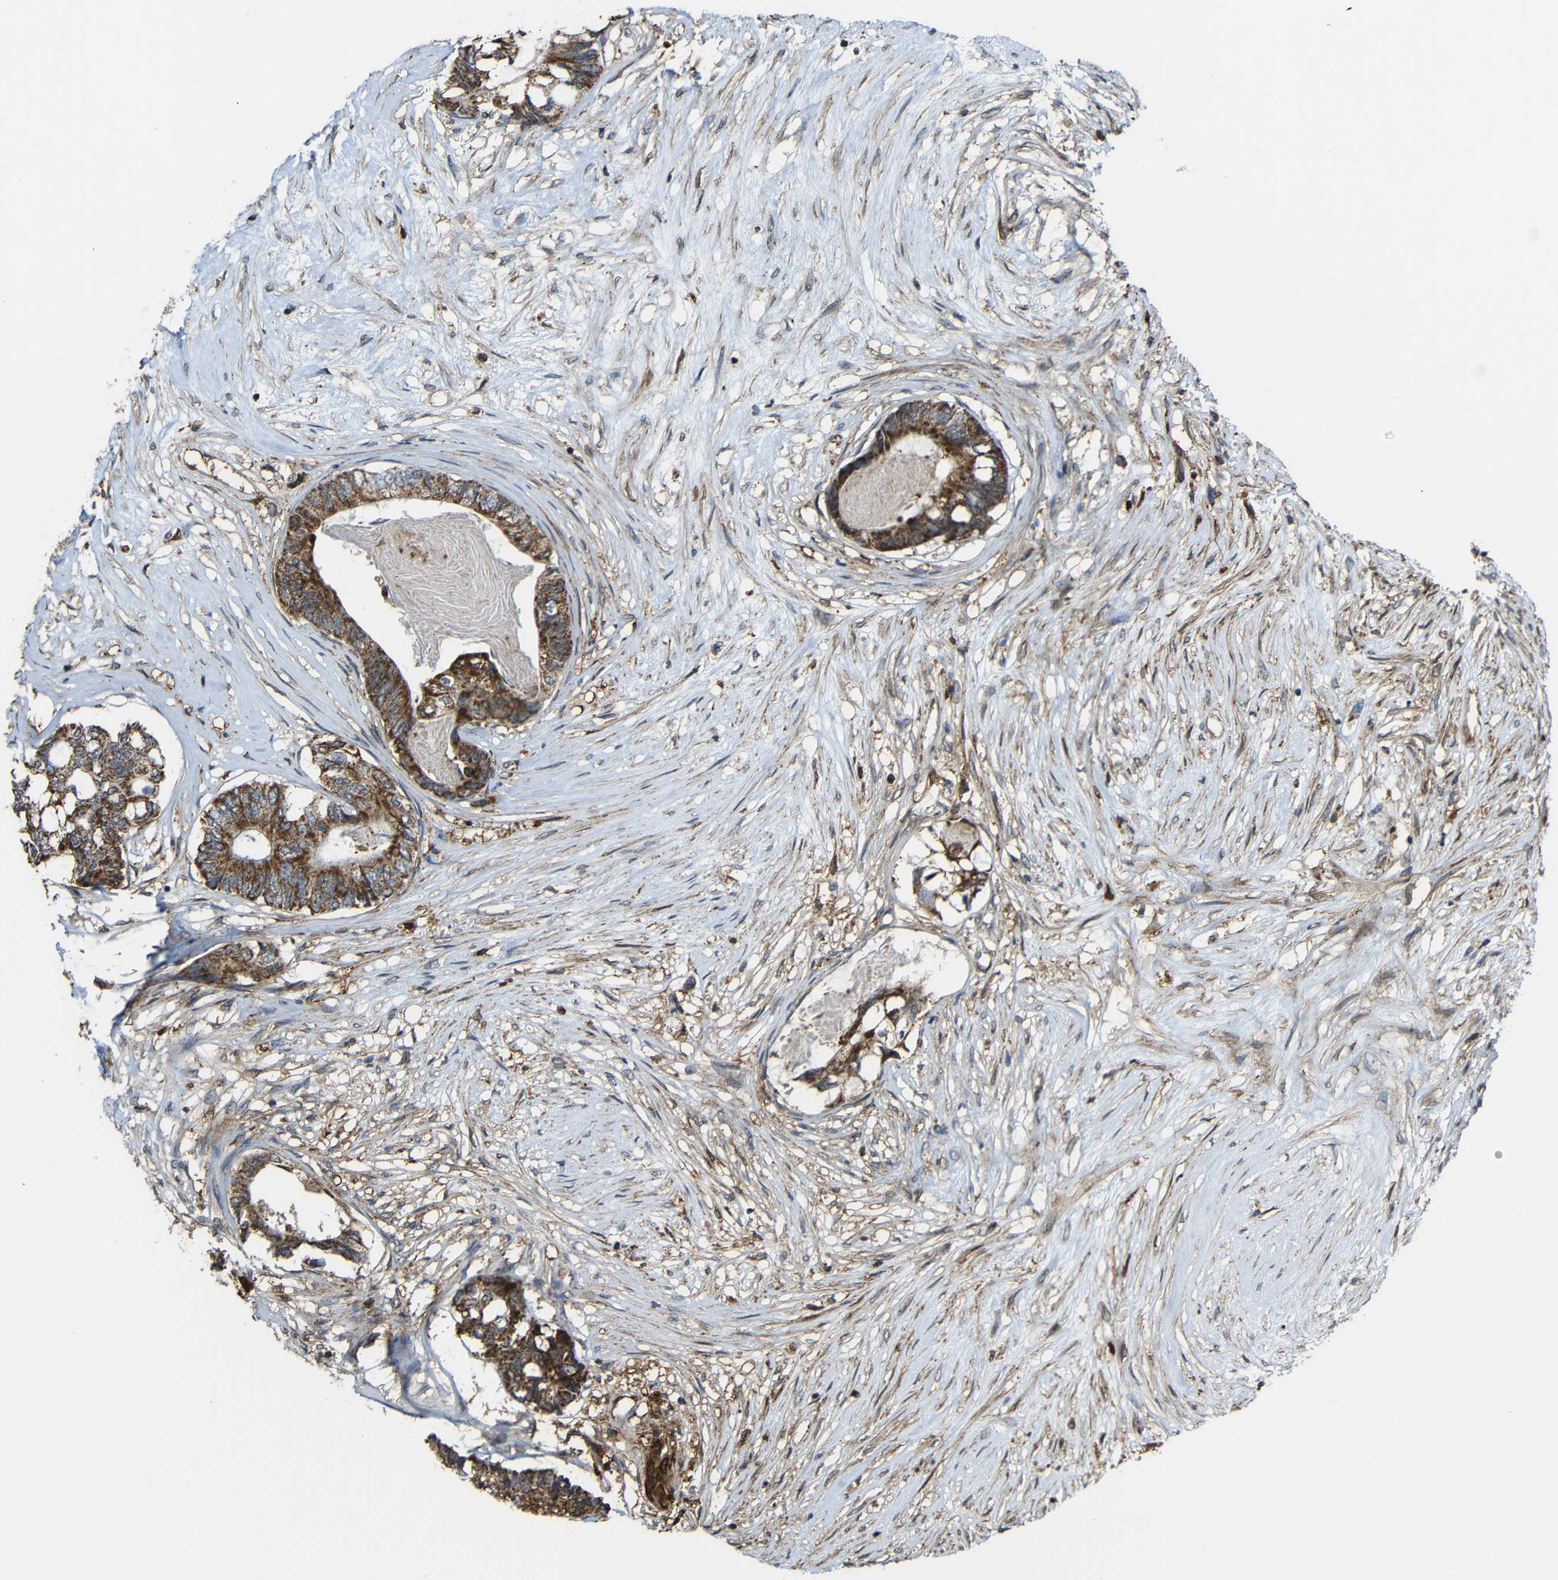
{"staining": {"intensity": "moderate", "quantity": ">75%", "location": "cytoplasmic/membranous"}, "tissue": "colorectal cancer", "cell_type": "Tumor cells", "image_type": "cancer", "snomed": [{"axis": "morphology", "description": "Adenocarcinoma, NOS"}, {"axis": "topography", "description": "Rectum"}], "caption": "Immunohistochemistry (DAB (3,3'-diaminobenzidine)) staining of adenocarcinoma (colorectal) displays moderate cytoplasmic/membranous protein staining in about >75% of tumor cells.", "gene": "C1GALT1", "patient": {"sex": "male", "age": 63}}